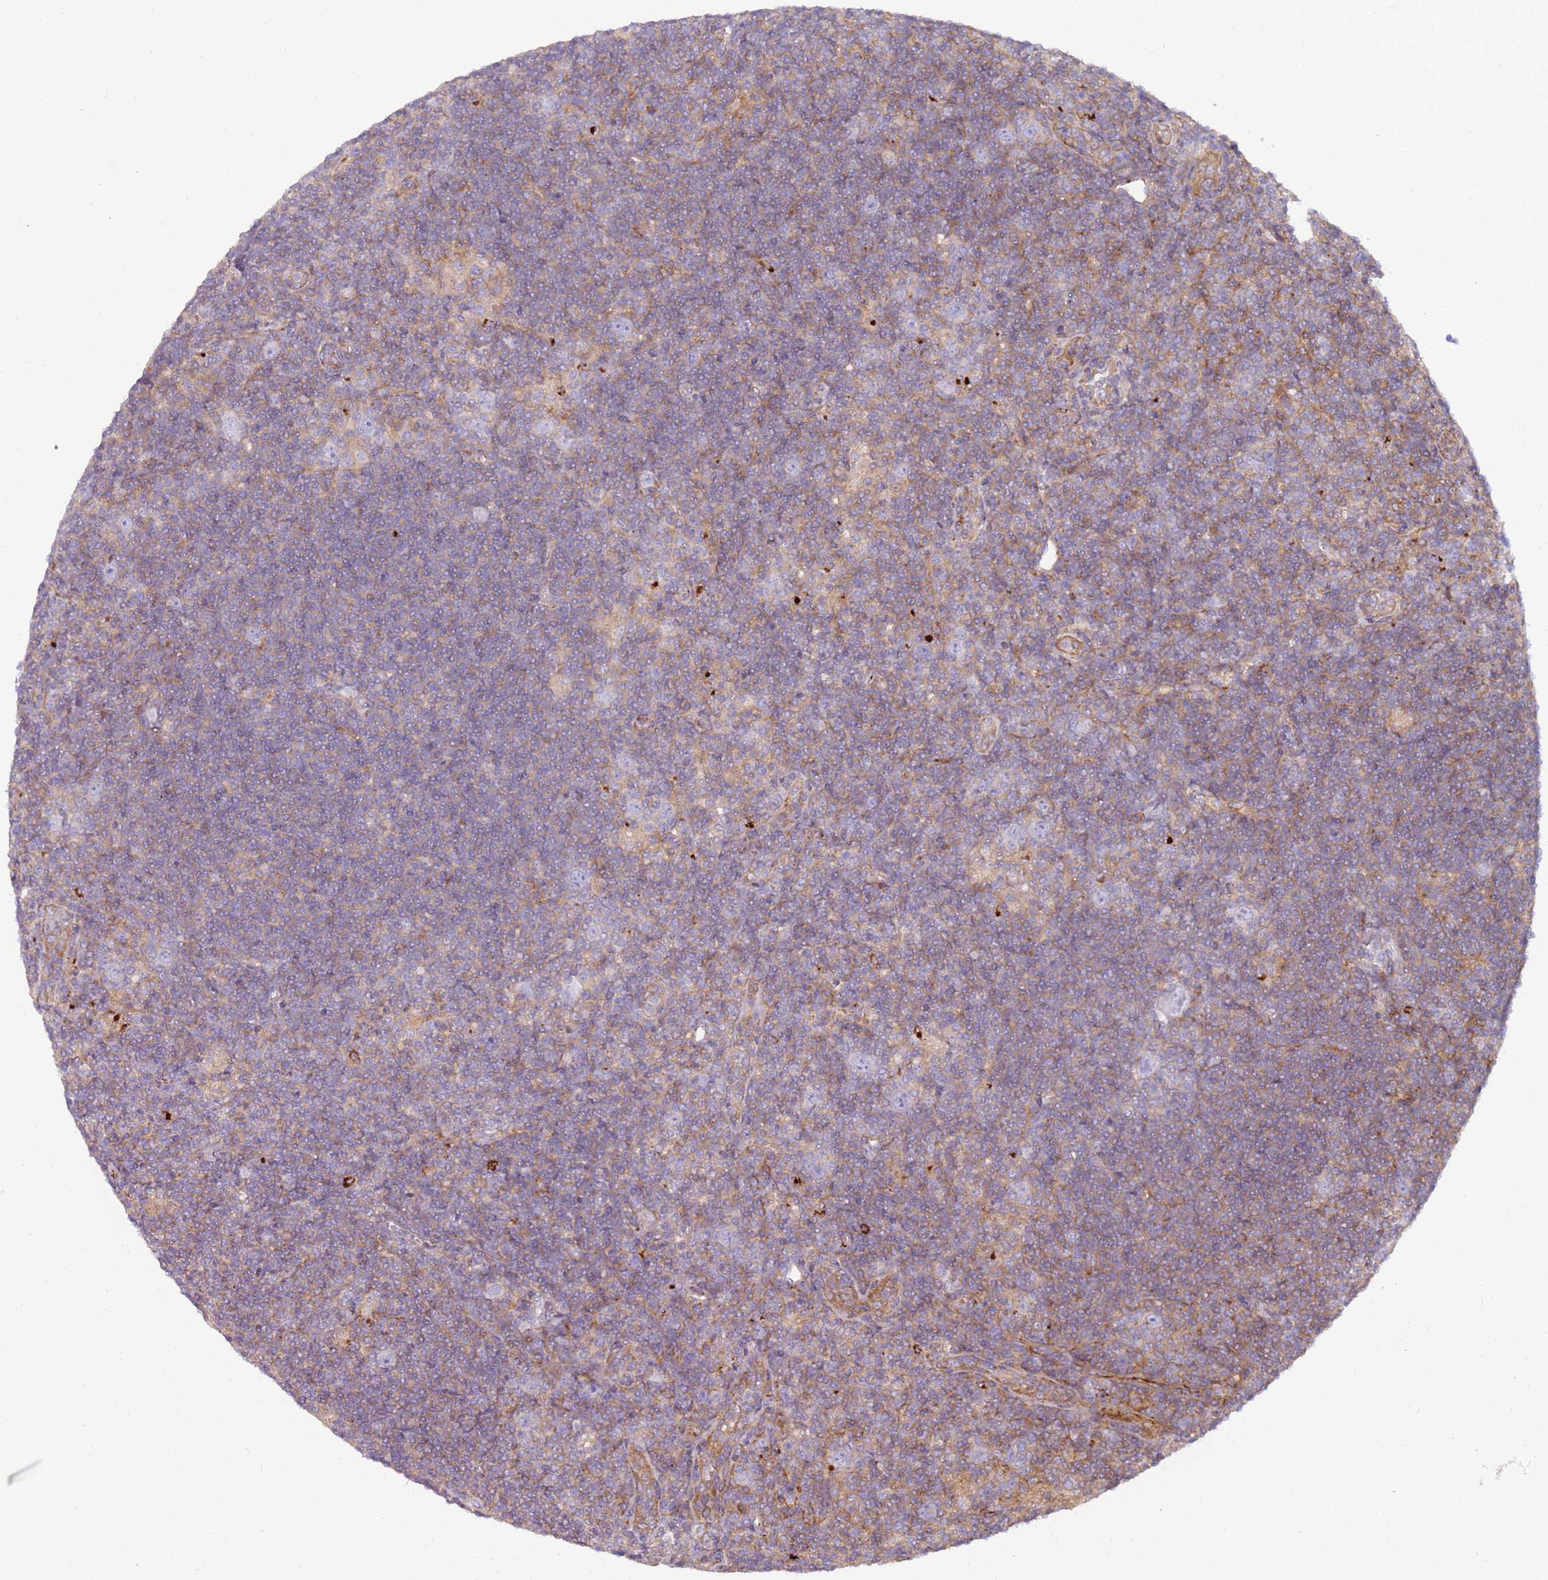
{"staining": {"intensity": "negative", "quantity": "none", "location": "none"}, "tissue": "lymphoma", "cell_type": "Tumor cells", "image_type": "cancer", "snomed": [{"axis": "morphology", "description": "Hodgkin's disease, NOS"}, {"axis": "topography", "description": "Lymph node"}], "caption": "This is an IHC micrograph of lymphoma. There is no expression in tumor cells.", "gene": "FPR1", "patient": {"sex": "female", "age": 57}}